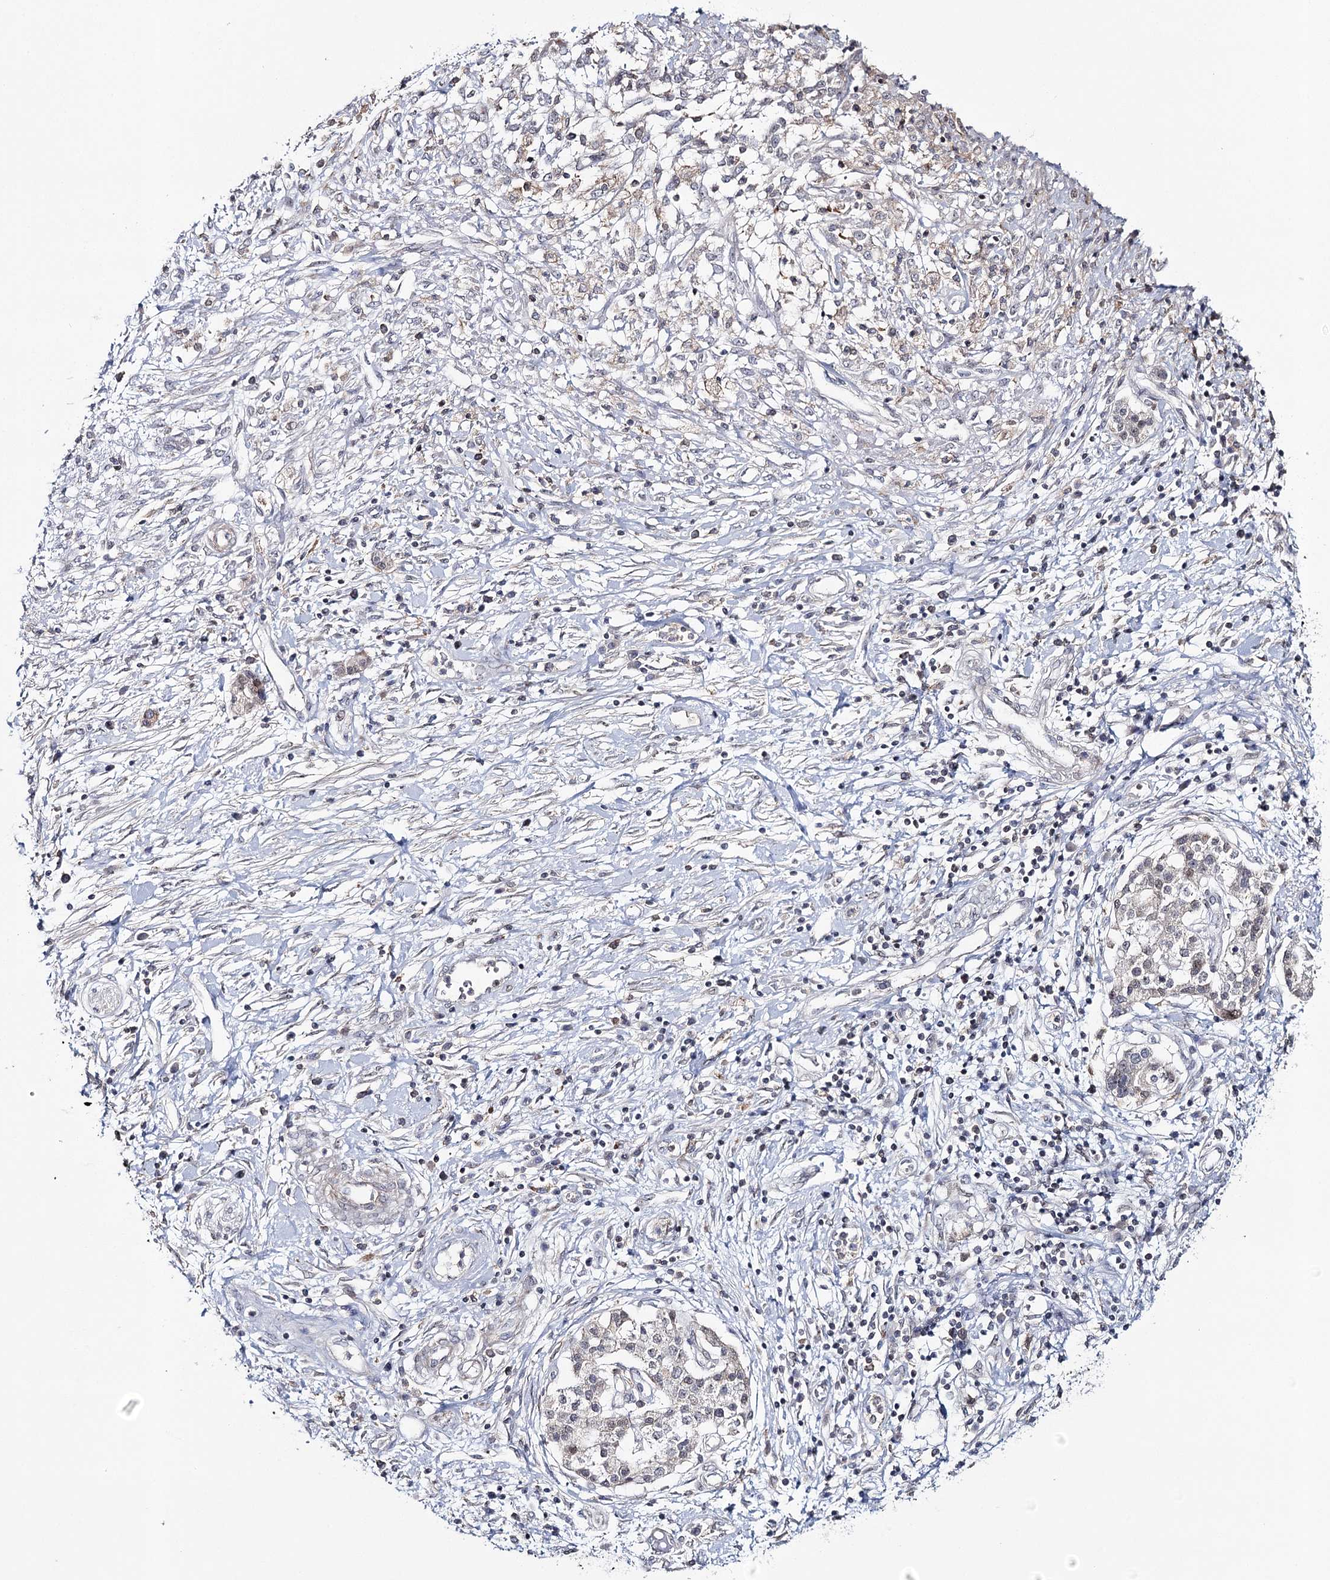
{"staining": {"intensity": "negative", "quantity": "none", "location": "none"}, "tissue": "pancreatic cancer", "cell_type": "Tumor cells", "image_type": "cancer", "snomed": [{"axis": "morphology", "description": "Adenocarcinoma, NOS"}, {"axis": "topography", "description": "Pancreas"}], "caption": "The photomicrograph demonstrates no staining of tumor cells in pancreatic adenocarcinoma.", "gene": "ZC3H8", "patient": {"sex": "female", "age": 56}}